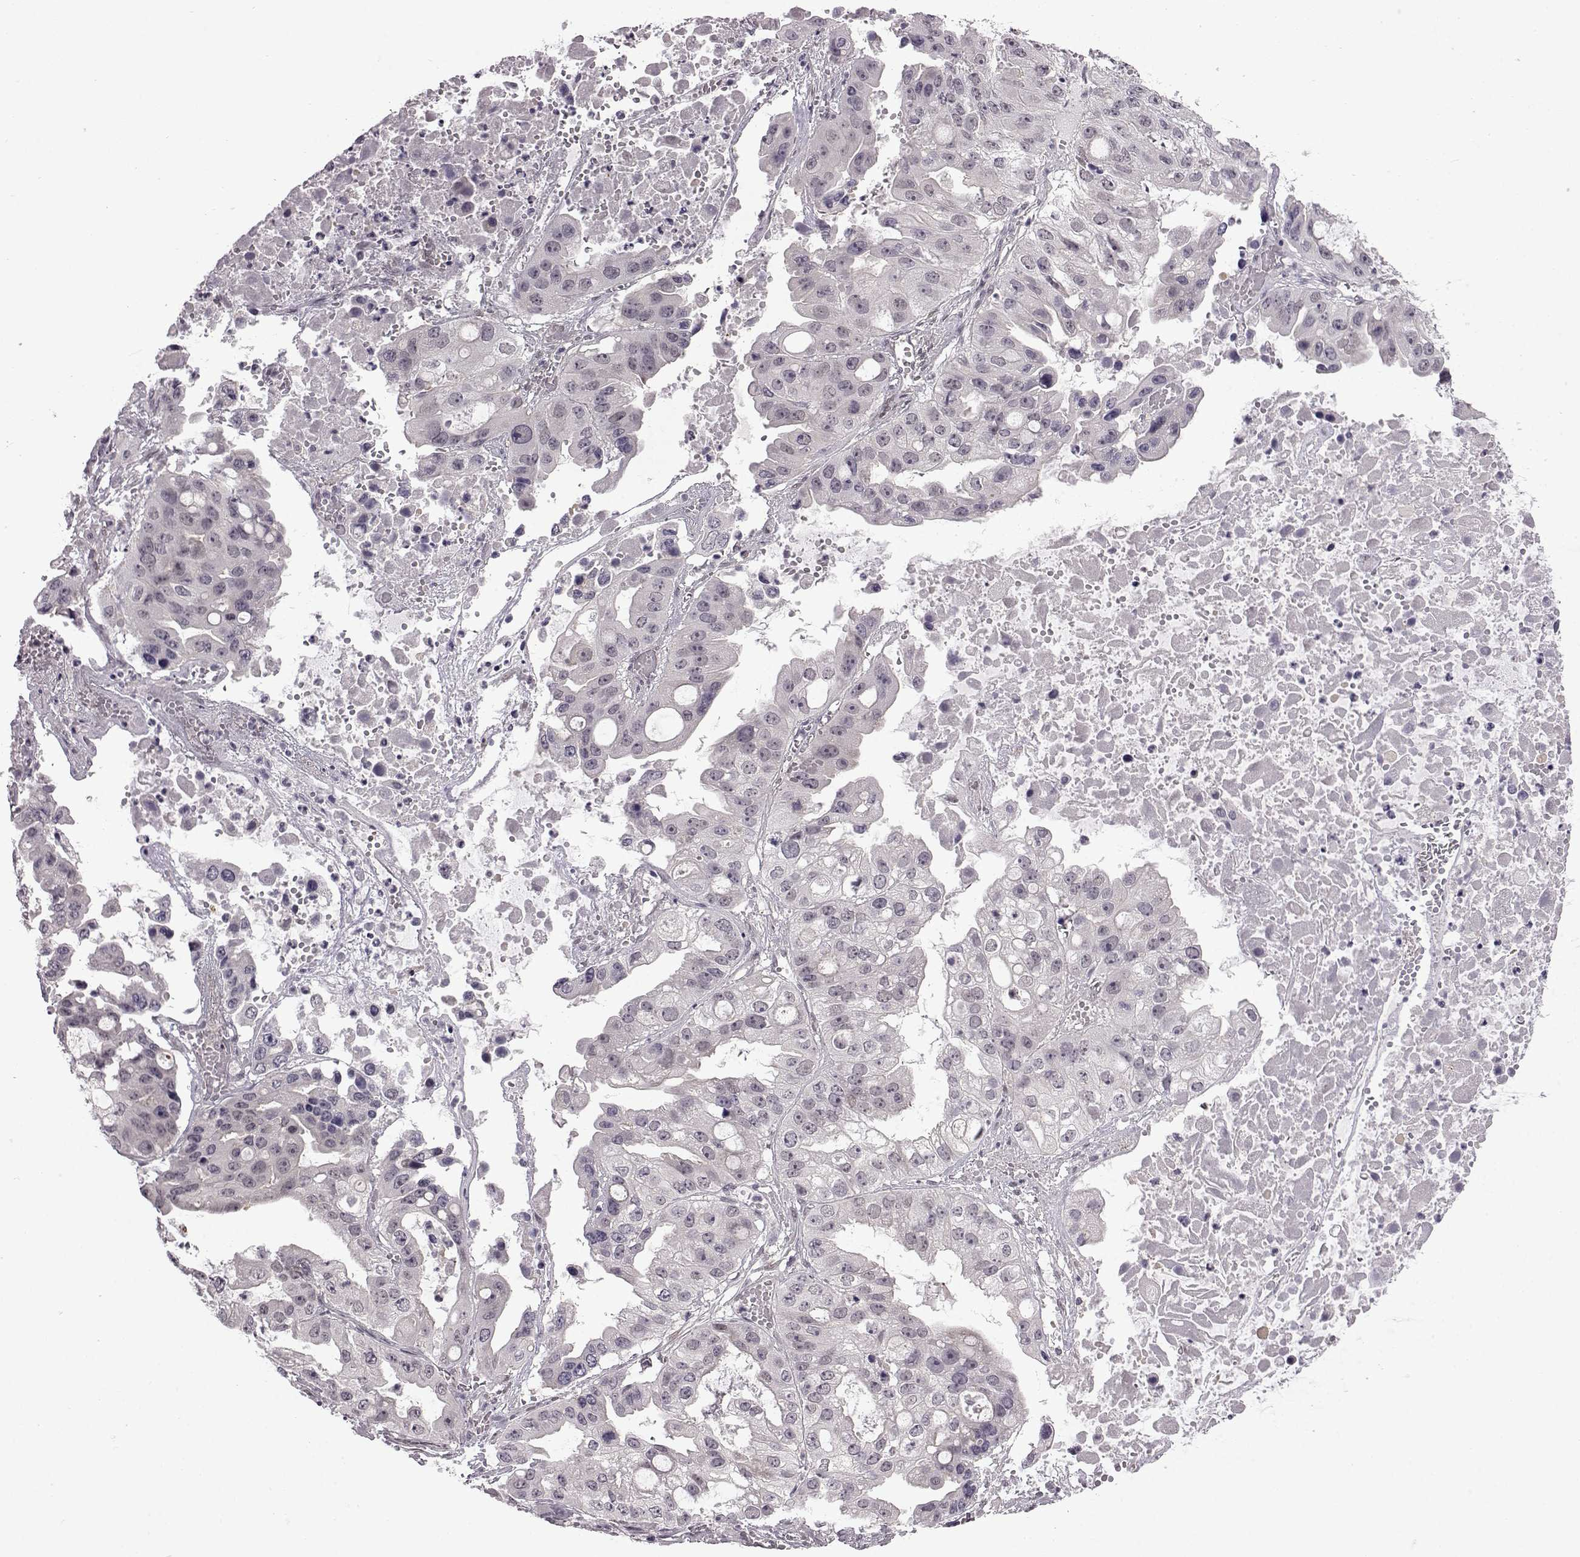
{"staining": {"intensity": "negative", "quantity": "none", "location": "none"}, "tissue": "ovarian cancer", "cell_type": "Tumor cells", "image_type": "cancer", "snomed": [{"axis": "morphology", "description": "Cystadenocarcinoma, serous, NOS"}, {"axis": "topography", "description": "Ovary"}], "caption": "Image shows no significant protein expression in tumor cells of ovarian cancer.", "gene": "SYNPO2", "patient": {"sex": "female", "age": 56}}